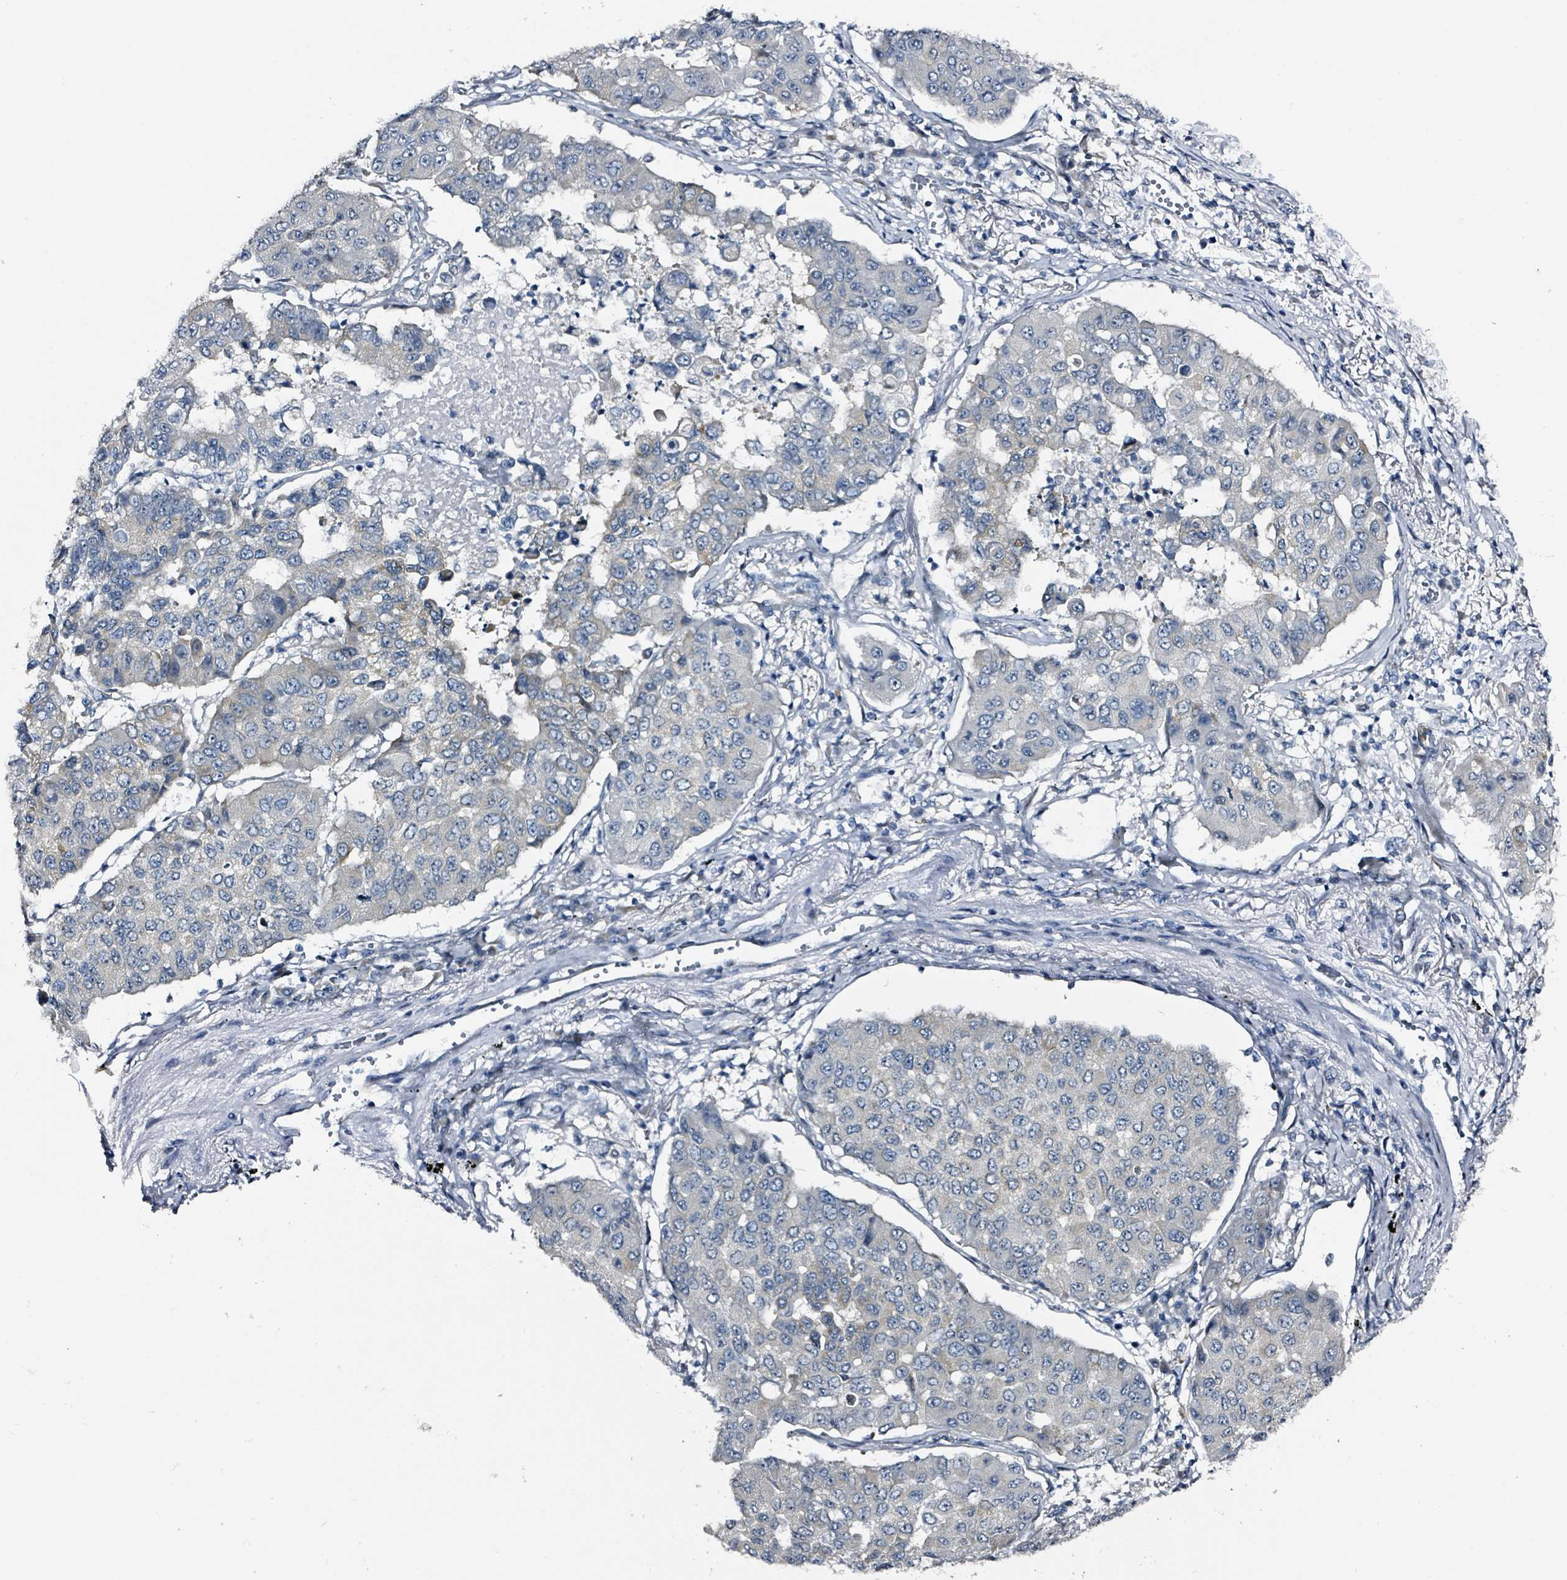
{"staining": {"intensity": "negative", "quantity": "none", "location": "none"}, "tissue": "lung cancer", "cell_type": "Tumor cells", "image_type": "cancer", "snomed": [{"axis": "morphology", "description": "Squamous cell carcinoma, NOS"}, {"axis": "topography", "description": "Lung"}], "caption": "A high-resolution photomicrograph shows IHC staining of squamous cell carcinoma (lung), which reveals no significant positivity in tumor cells.", "gene": "B3GAT3", "patient": {"sex": "male", "age": 74}}